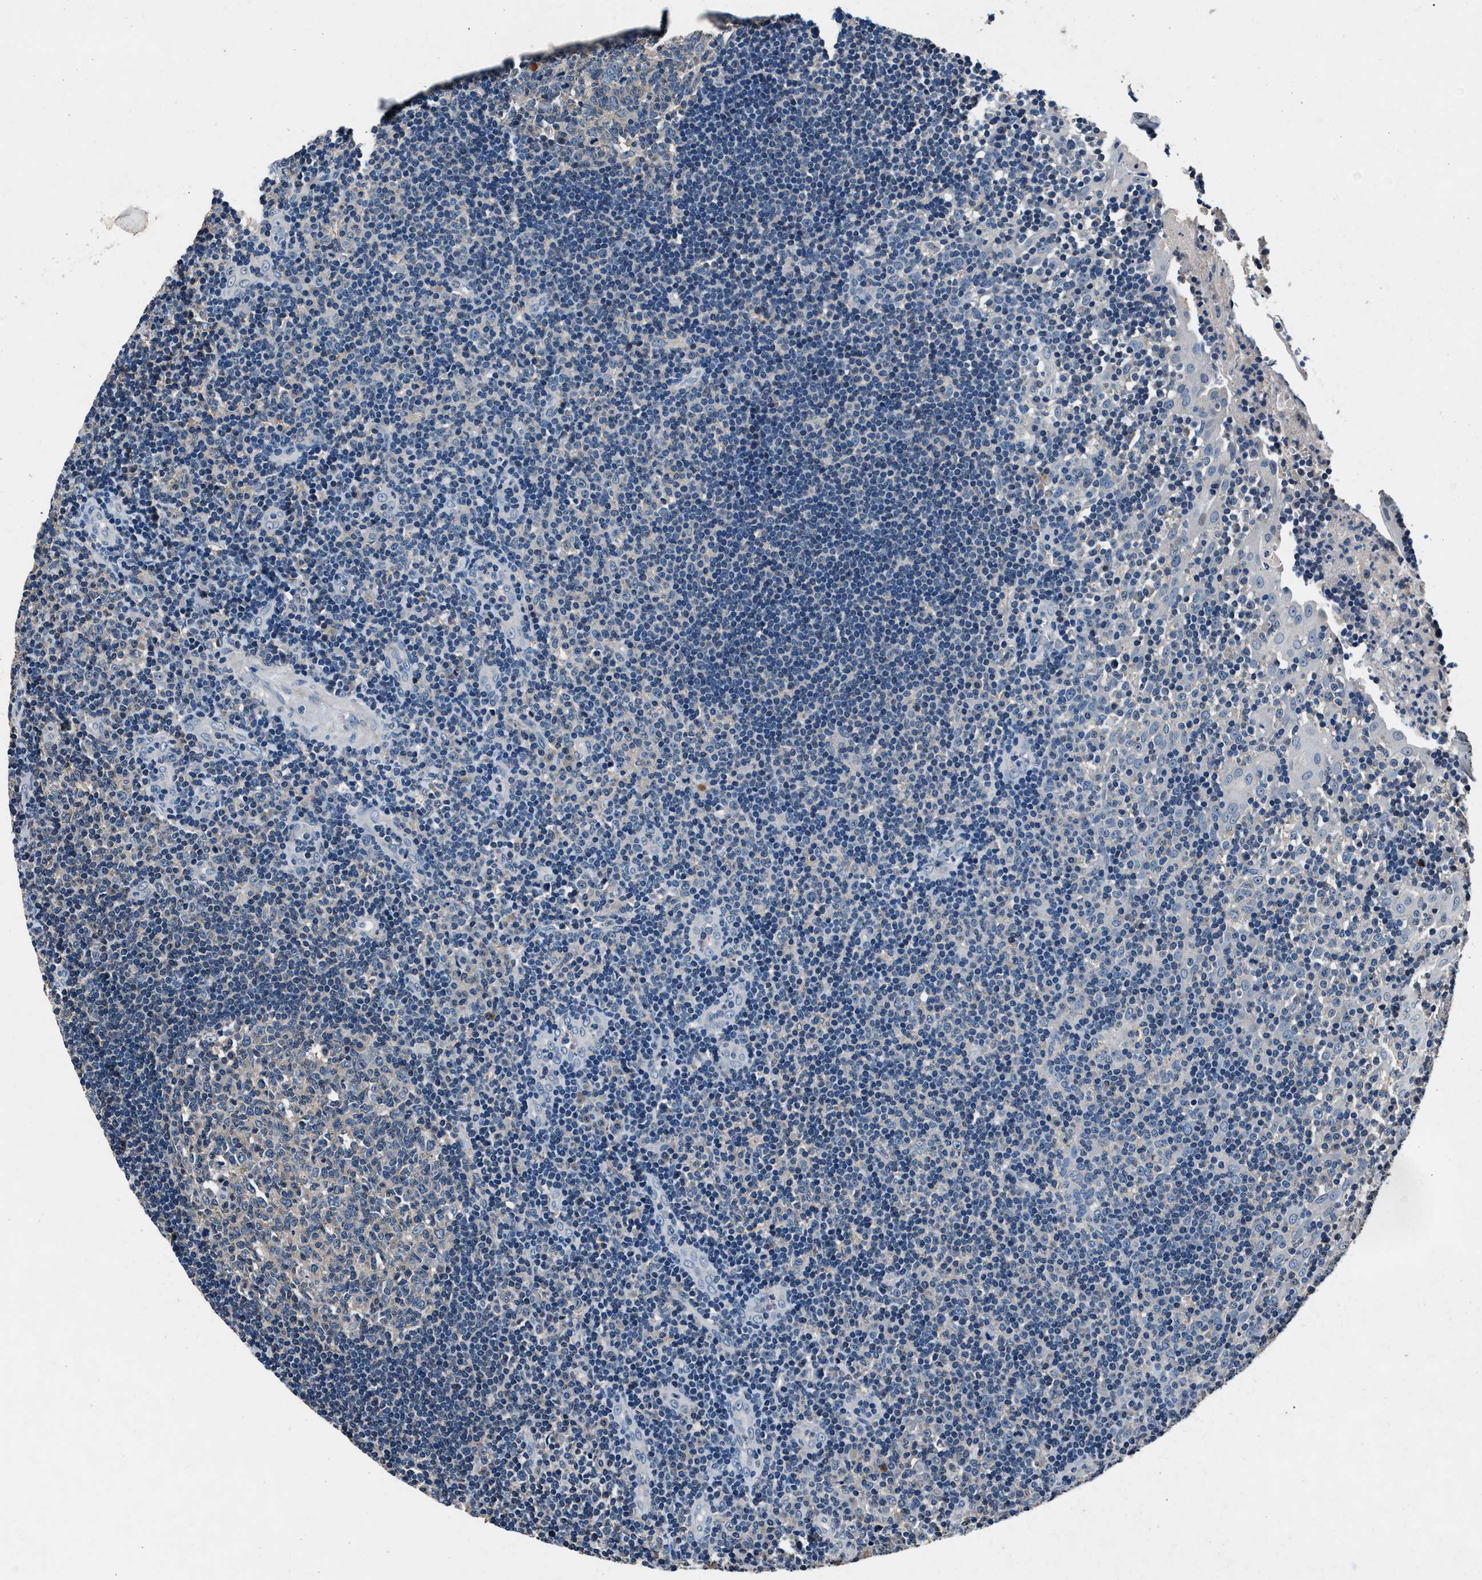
{"staining": {"intensity": "negative", "quantity": "none", "location": "none"}, "tissue": "tonsil", "cell_type": "Germinal center cells", "image_type": "normal", "snomed": [{"axis": "morphology", "description": "Normal tissue, NOS"}, {"axis": "topography", "description": "Tonsil"}], "caption": "IHC histopathology image of benign tonsil: tonsil stained with DAB demonstrates no significant protein positivity in germinal center cells.", "gene": "DENND6B", "patient": {"sex": "female", "age": 40}}